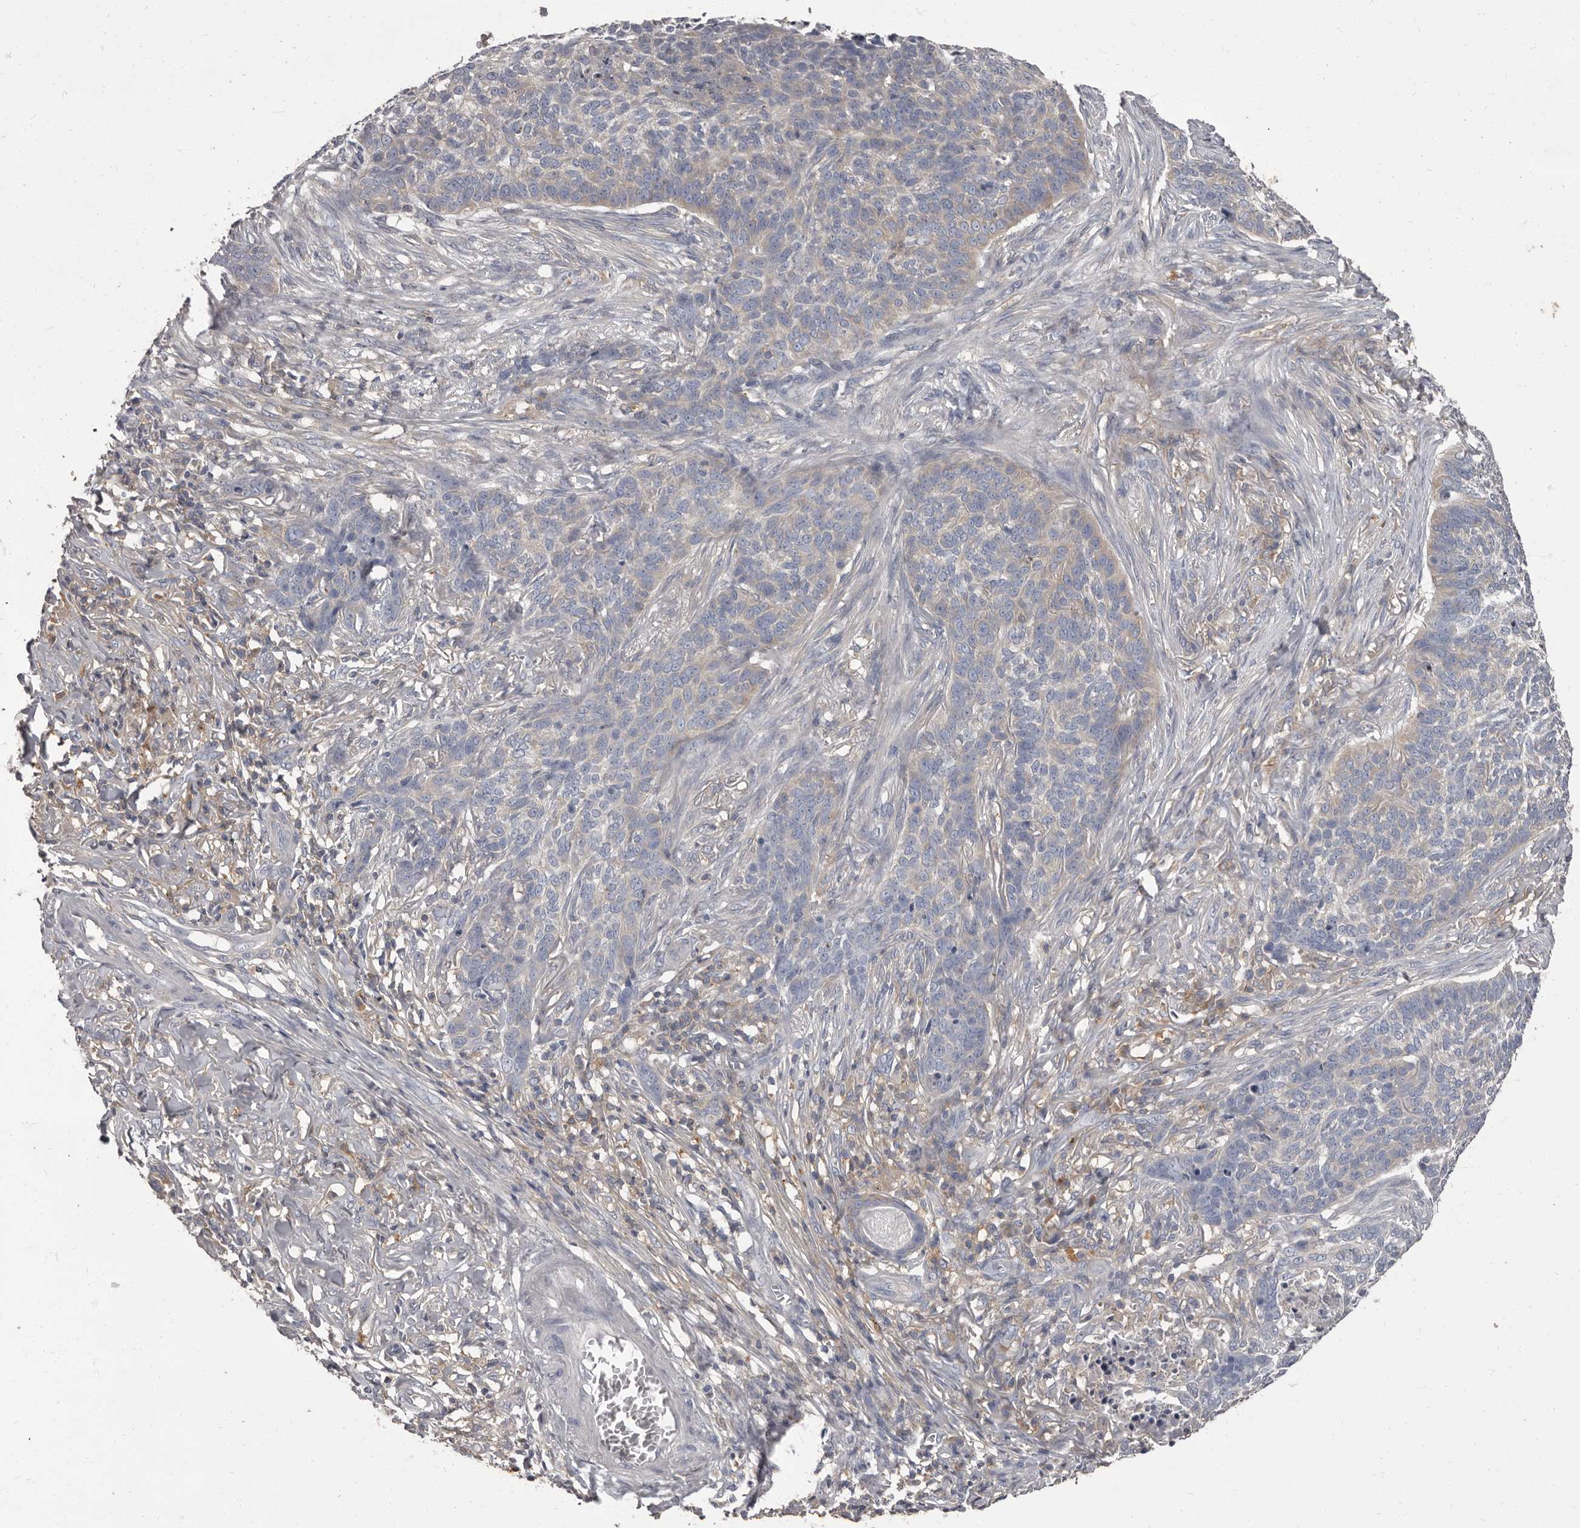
{"staining": {"intensity": "negative", "quantity": "none", "location": "none"}, "tissue": "skin cancer", "cell_type": "Tumor cells", "image_type": "cancer", "snomed": [{"axis": "morphology", "description": "Basal cell carcinoma"}, {"axis": "topography", "description": "Skin"}], "caption": "An image of human skin cancer is negative for staining in tumor cells.", "gene": "APEH", "patient": {"sex": "male", "age": 85}}